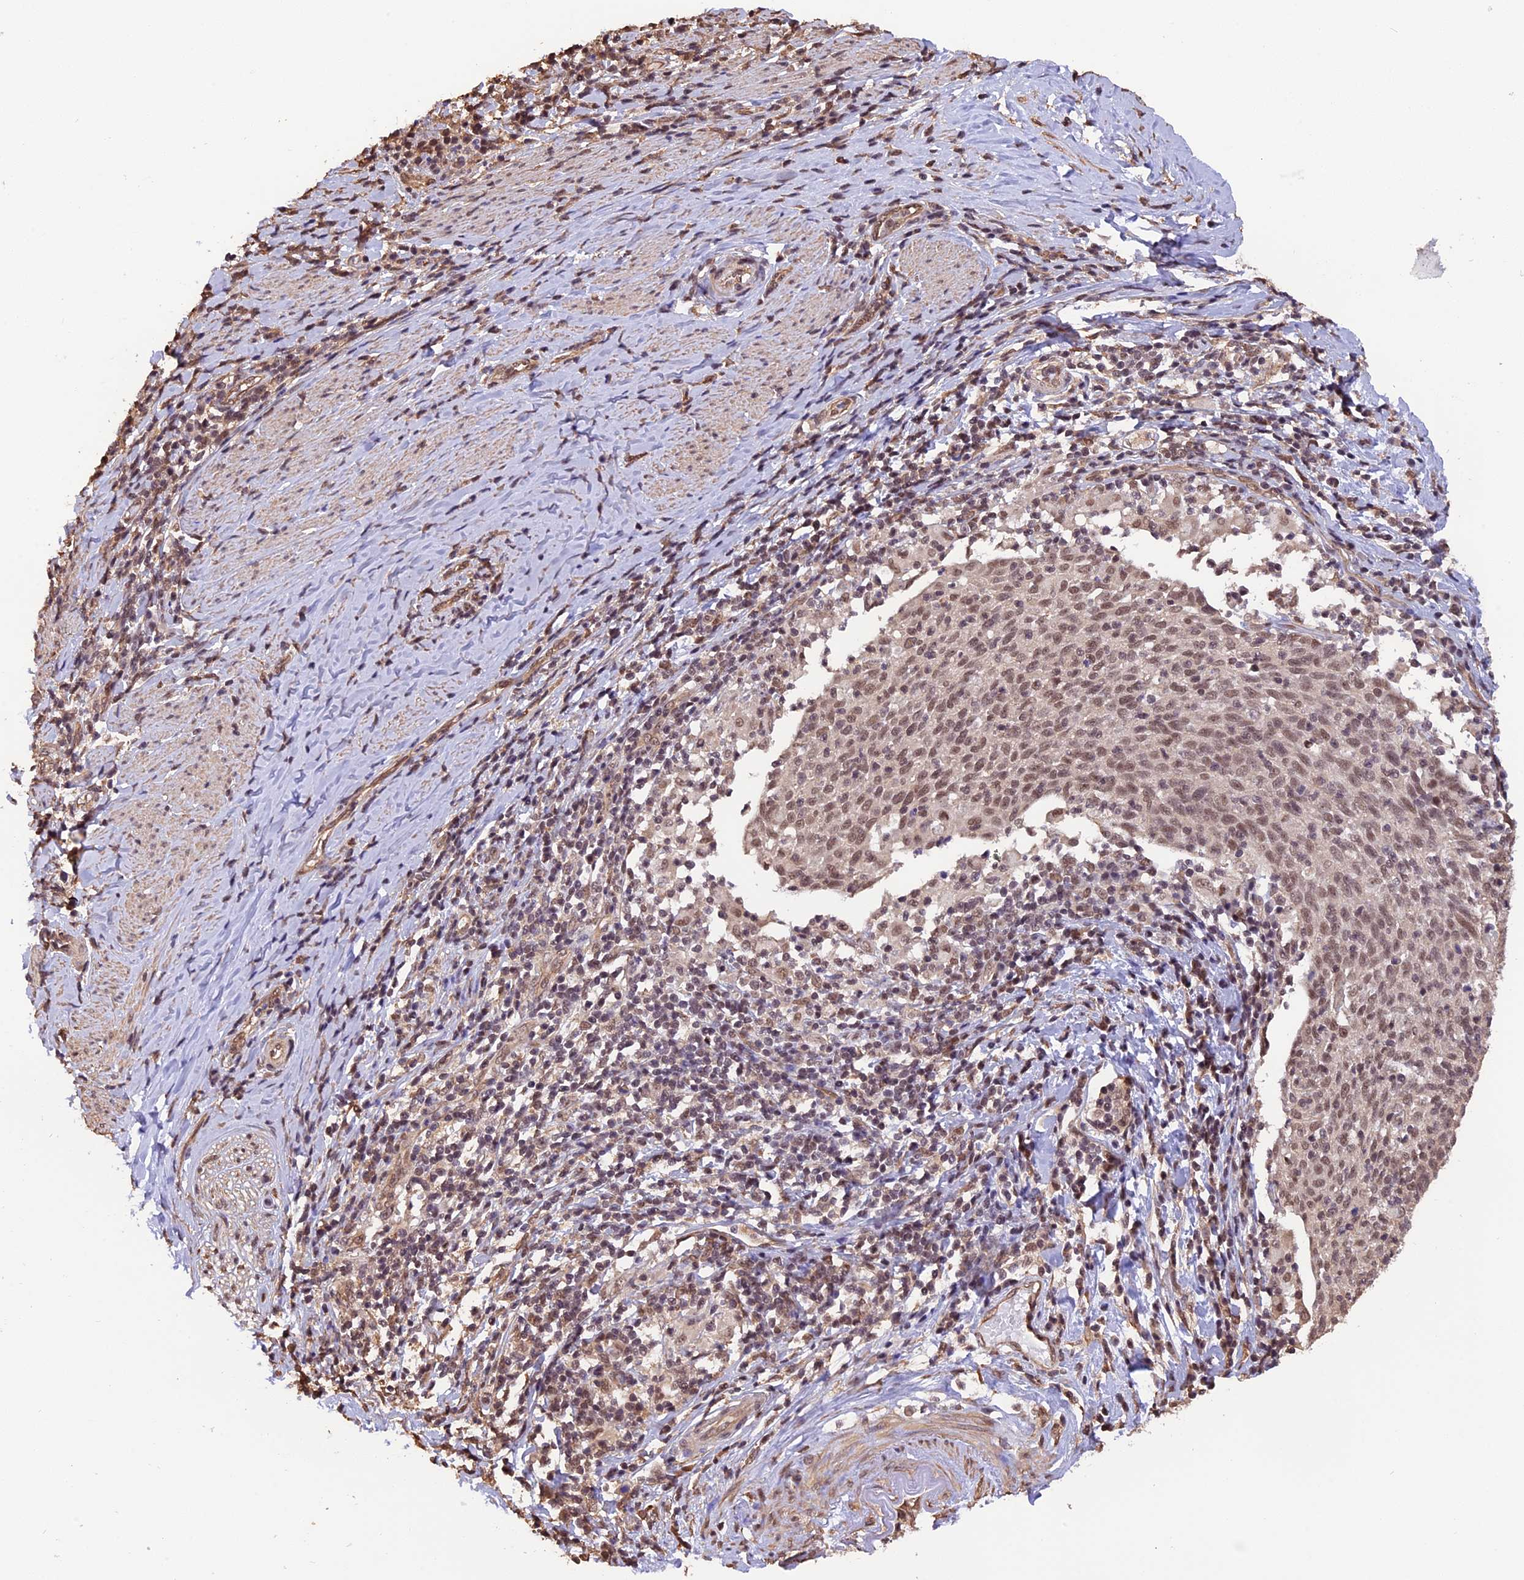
{"staining": {"intensity": "moderate", "quantity": ">75%", "location": "nuclear"}, "tissue": "cervical cancer", "cell_type": "Tumor cells", "image_type": "cancer", "snomed": [{"axis": "morphology", "description": "Squamous cell carcinoma, NOS"}, {"axis": "topography", "description": "Cervix"}], "caption": "Approximately >75% of tumor cells in human cervical cancer exhibit moderate nuclear protein expression as visualized by brown immunohistochemical staining.", "gene": "ZC3H4", "patient": {"sex": "female", "age": 52}}